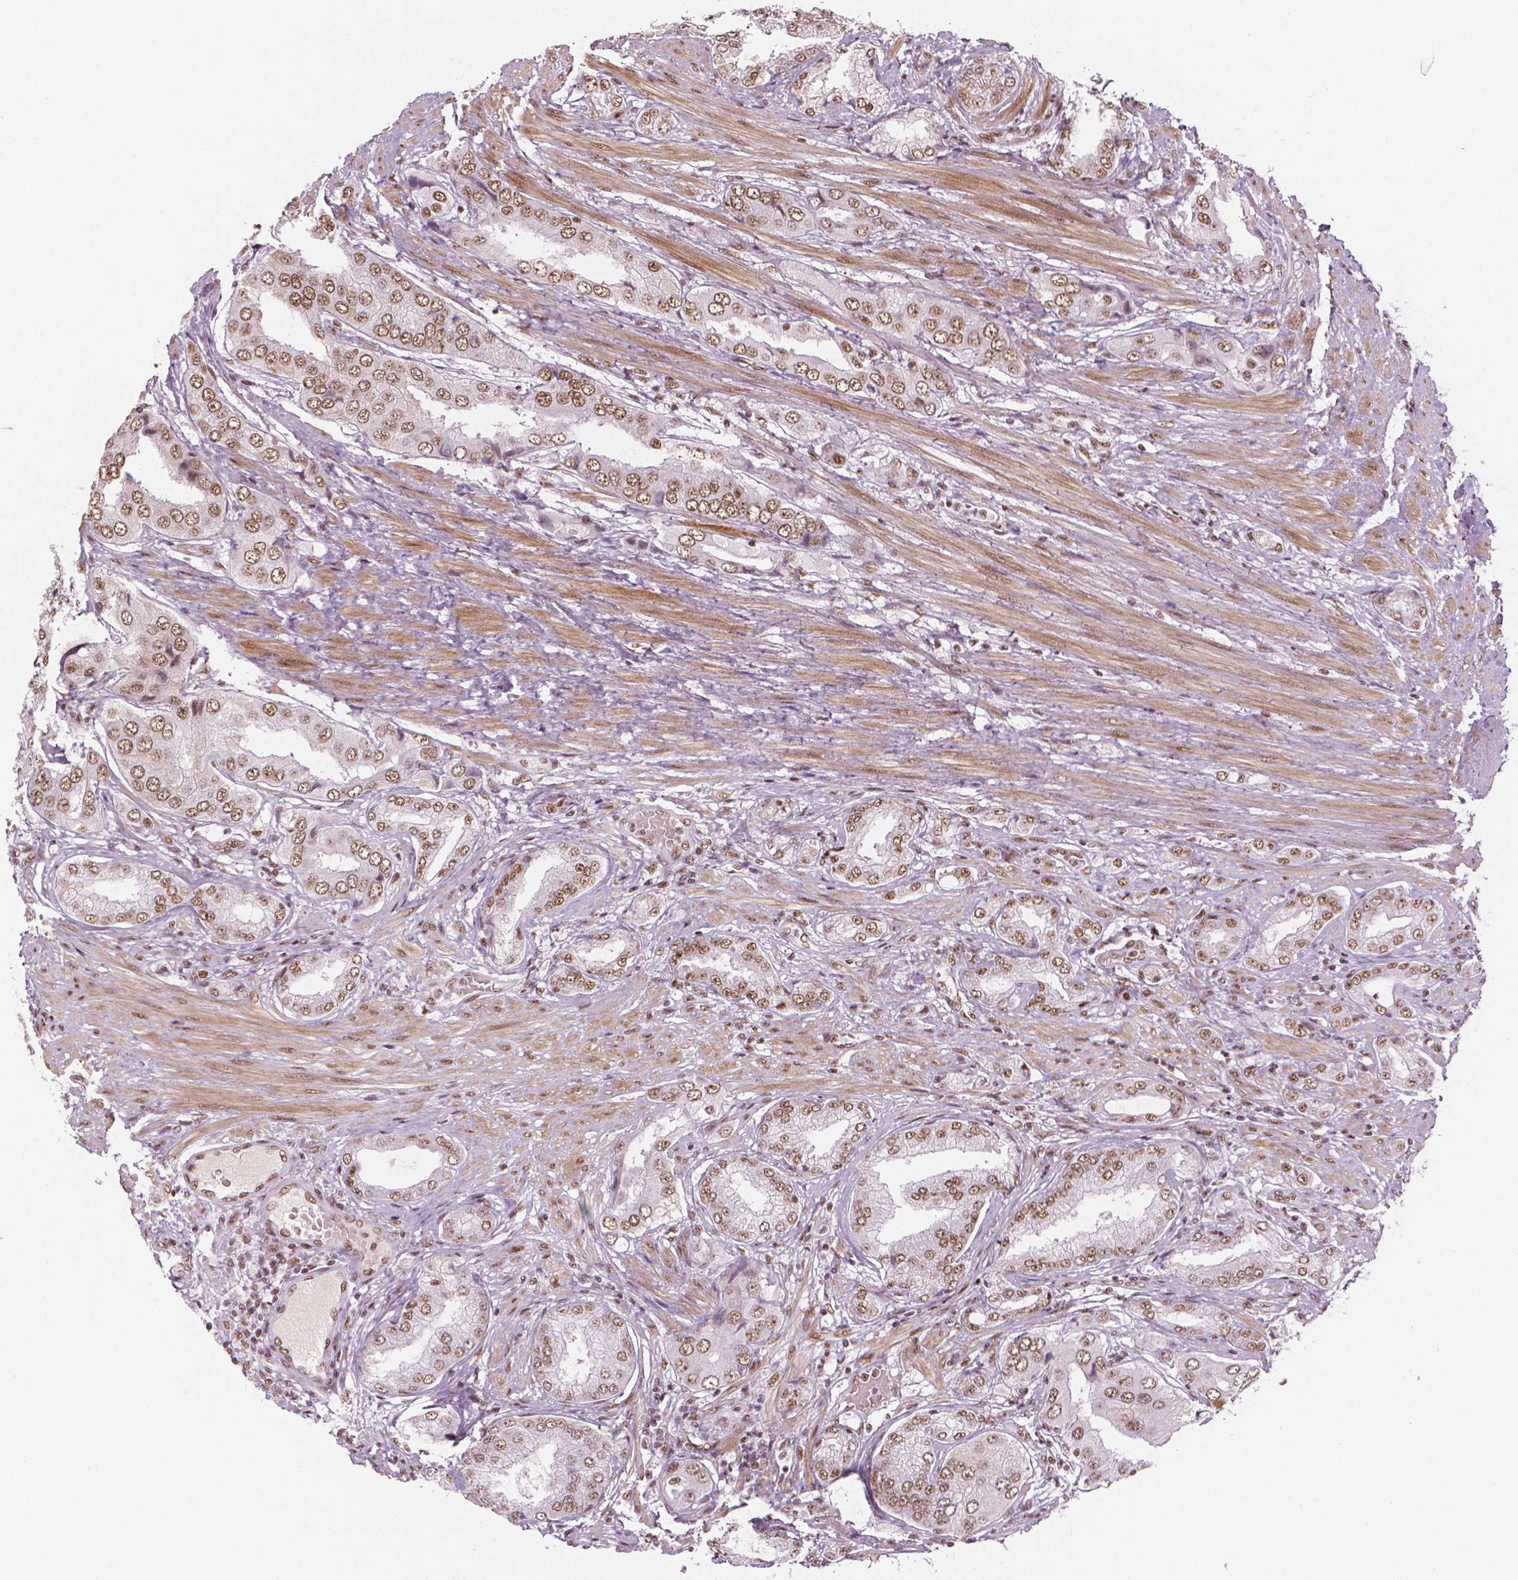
{"staining": {"intensity": "moderate", "quantity": ">75%", "location": "nuclear"}, "tissue": "prostate cancer", "cell_type": "Tumor cells", "image_type": "cancer", "snomed": [{"axis": "morphology", "description": "Adenocarcinoma, NOS"}, {"axis": "topography", "description": "Prostate"}], "caption": "A brown stain highlights moderate nuclear staining of a protein in prostate cancer tumor cells.", "gene": "ELF2", "patient": {"sex": "male", "age": 63}}